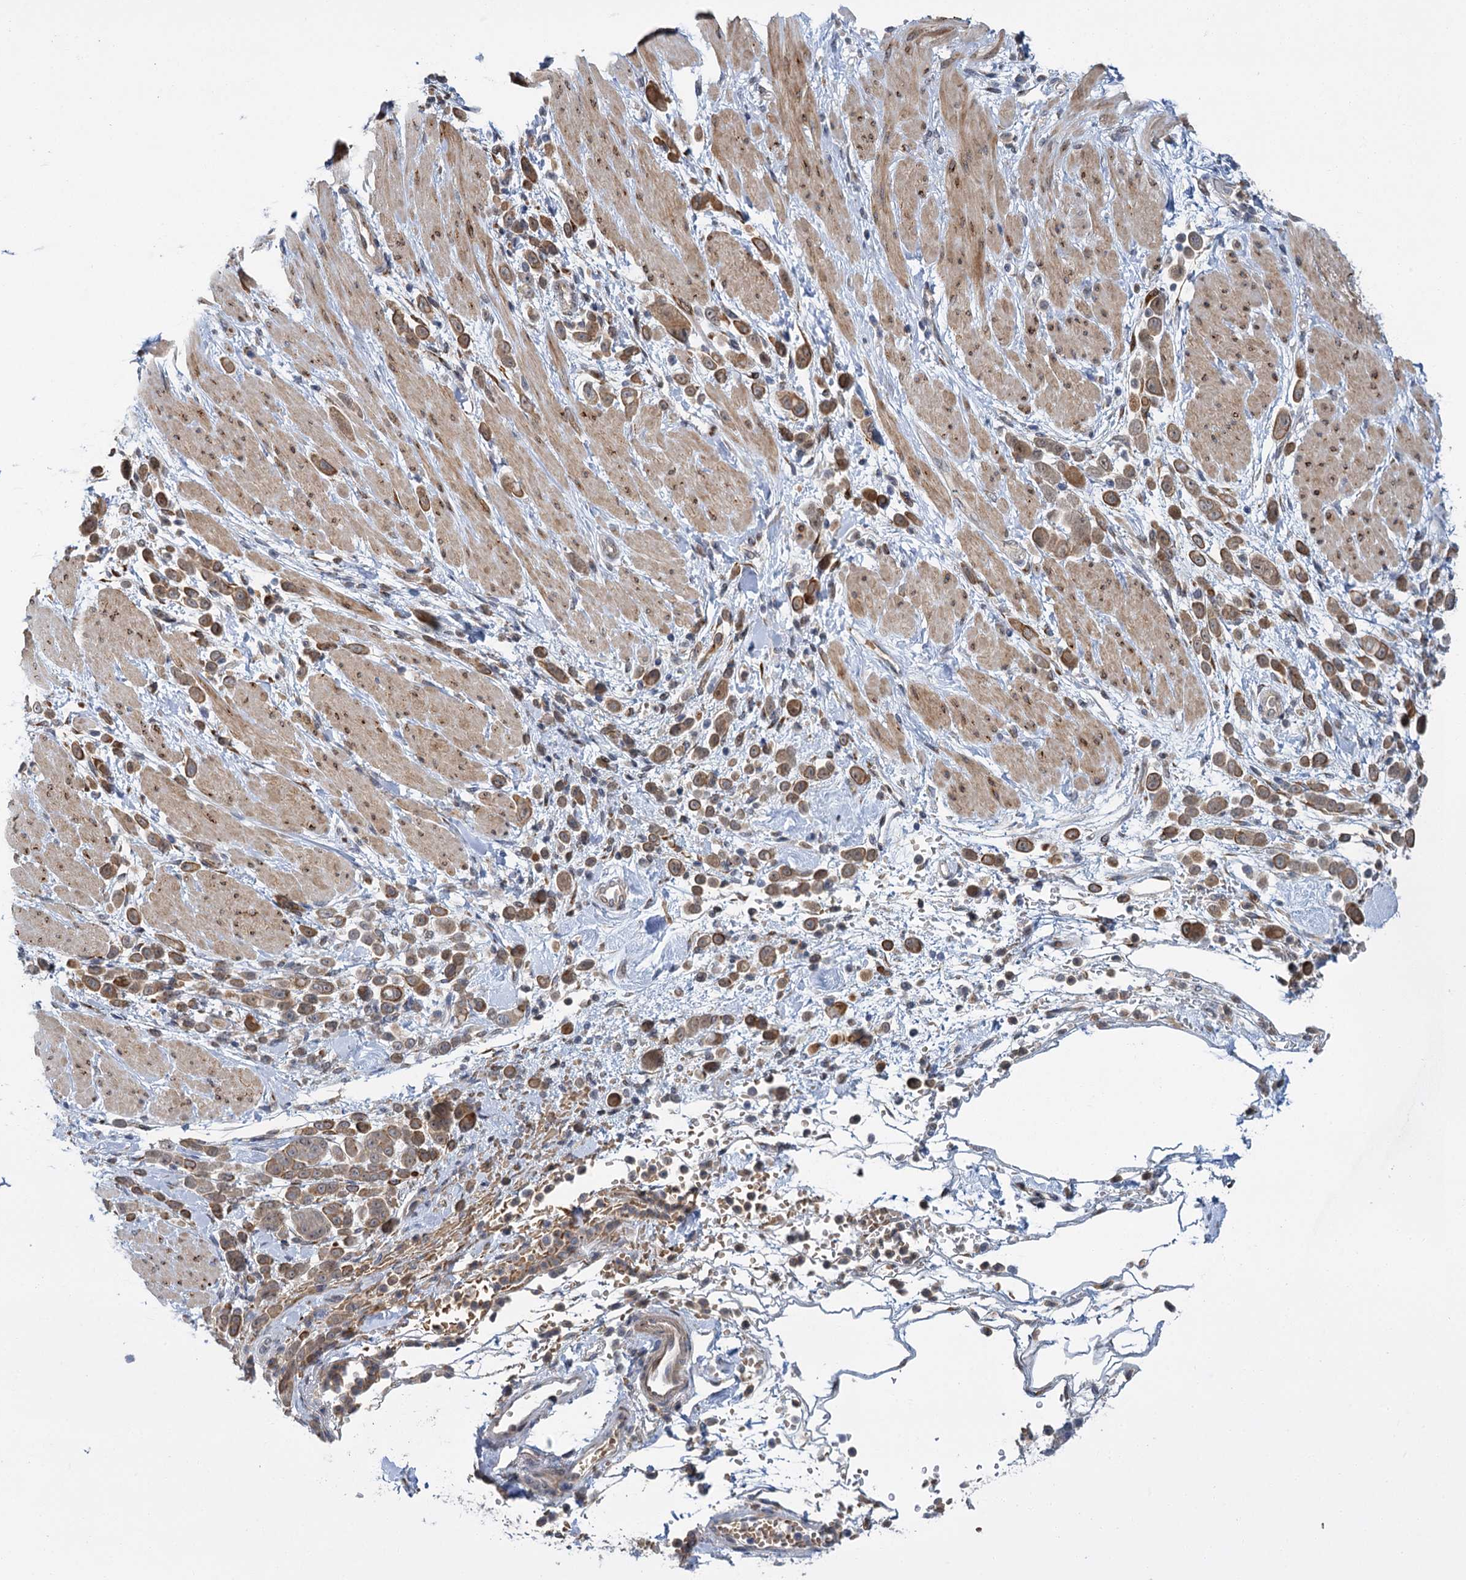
{"staining": {"intensity": "moderate", "quantity": ">75%", "location": "cytoplasmic/membranous"}, "tissue": "pancreatic cancer", "cell_type": "Tumor cells", "image_type": "cancer", "snomed": [{"axis": "morphology", "description": "Normal tissue, NOS"}, {"axis": "morphology", "description": "Adenocarcinoma, NOS"}, {"axis": "topography", "description": "Pancreas"}], "caption": "Immunohistochemical staining of human adenocarcinoma (pancreatic) reveals medium levels of moderate cytoplasmic/membranous expression in about >75% of tumor cells.", "gene": "APBA2", "patient": {"sex": "female", "age": 64}}